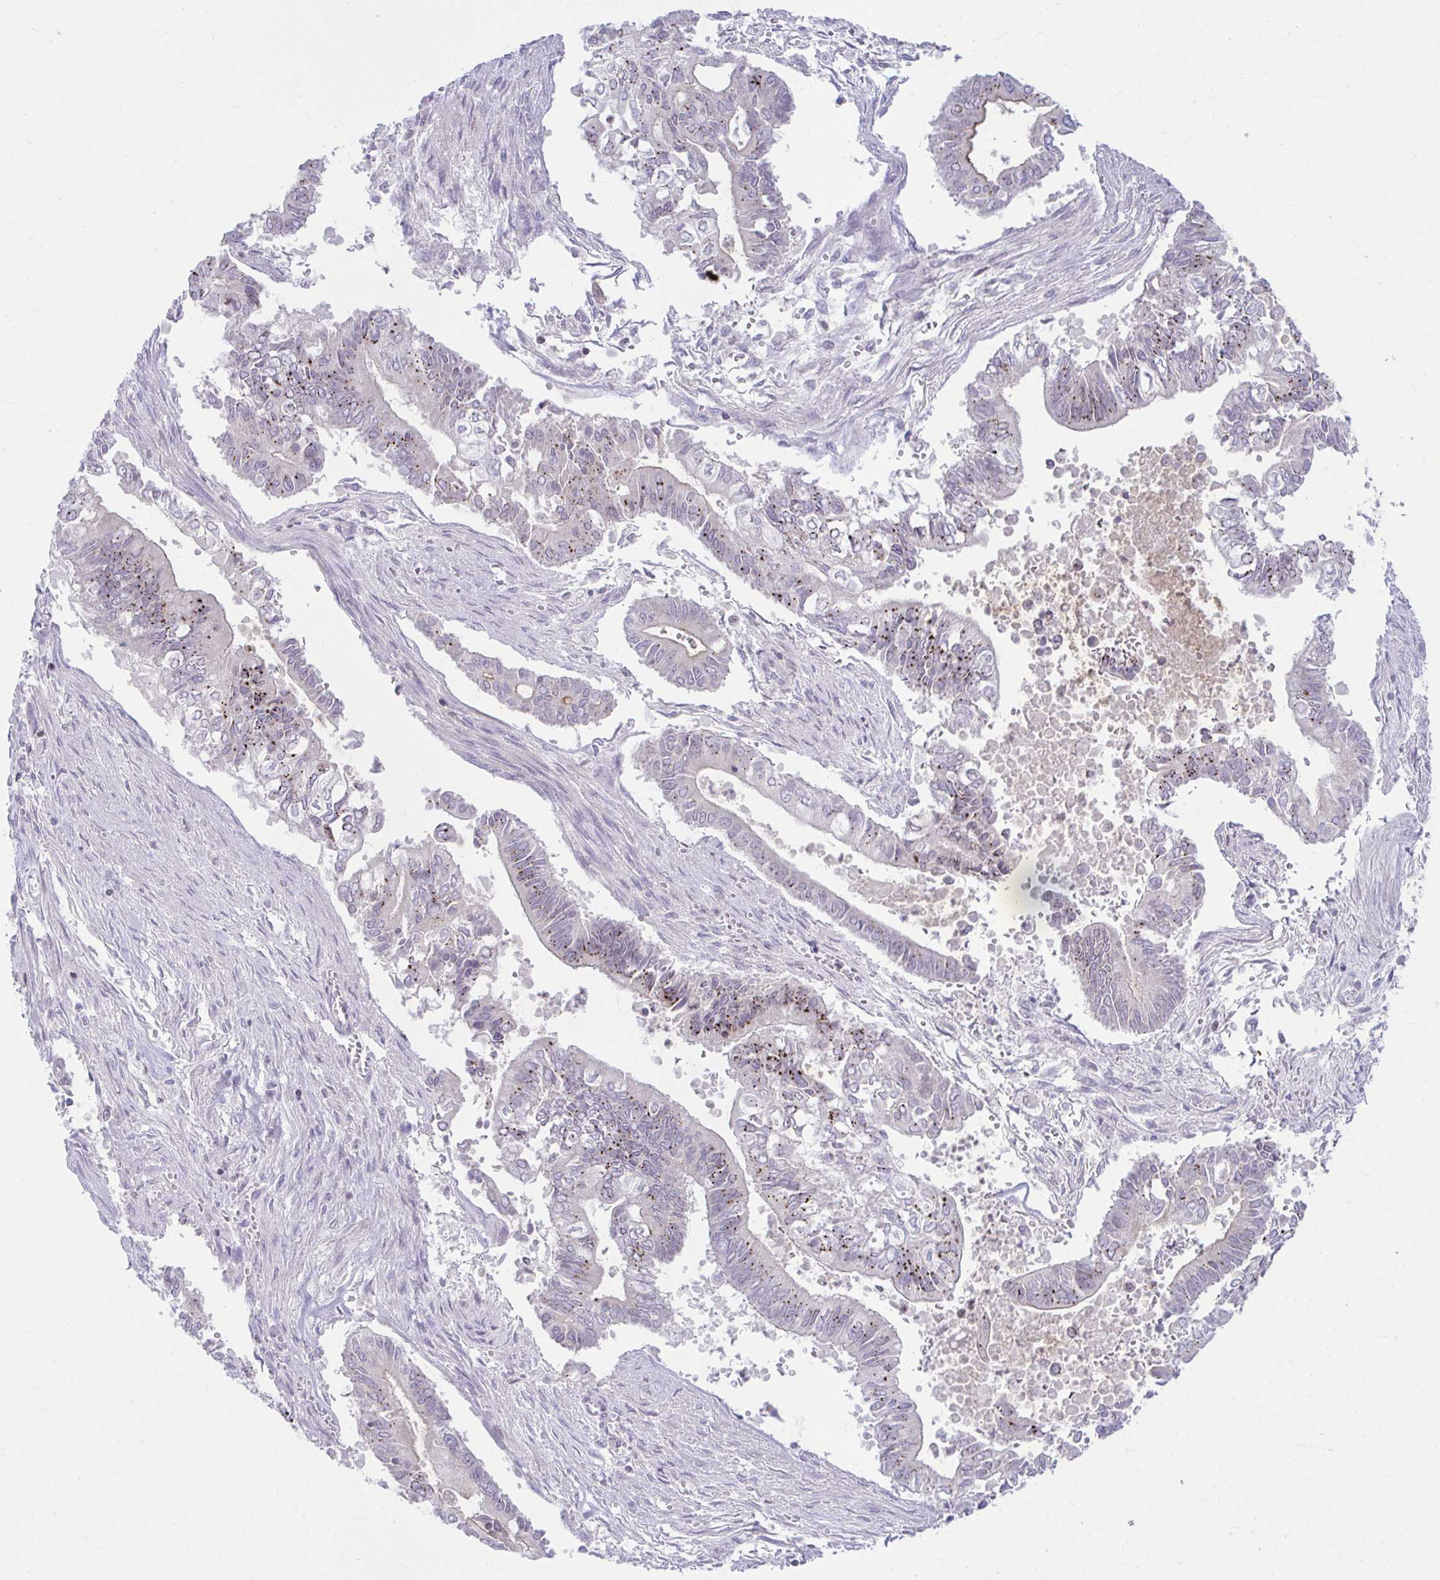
{"staining": {"intensity": "moderate", "quantity": "<25%", "location": "cytoplasmic/membranous"}, "tissue": "pancreatic cancer", "cell_type": "Tumor cells", "image_type": "cancer", "snomed": [{"axis": "morphology", "description": "Adenocarcinoma, NOS"}, {"axis": "topography", "description": "Pancreas"}], "caption": "Immunohistochemistry (IHC) (DAB (3,3'-diaminobenzidine)) staining of adenocarcinoma (pancreatic) exhibits moderate cytoplasmic/membranous protein staining in about <25% of tumor cells. Using DAB (3,3'-diaminobenzidine) (brown) and hematoxylin (blue) stains, captured at high magnification using brightfield microscopy.", "gene": "OR7A5", "patient": {"sex": "male", "age": 68}}